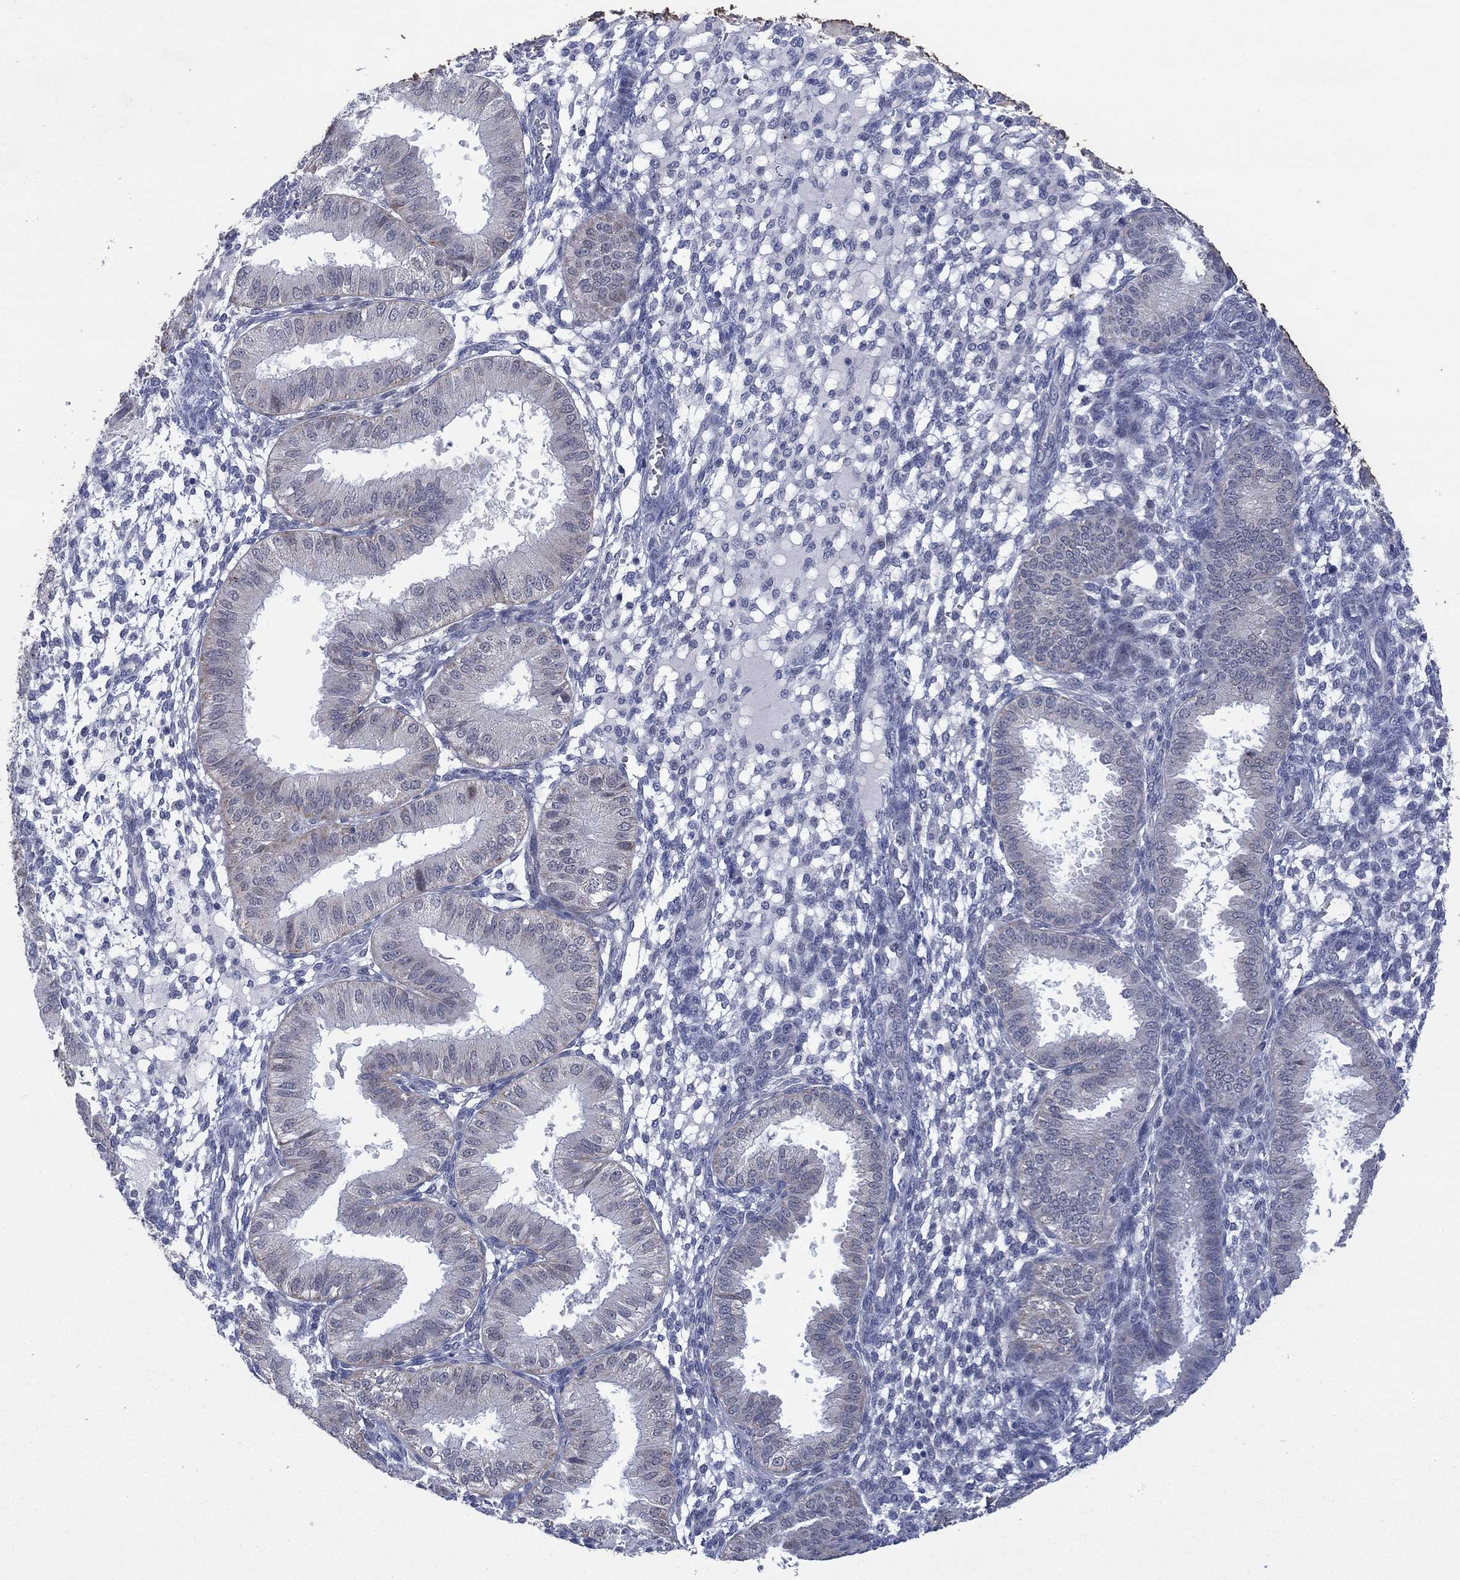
{"staining": {"intensity": "negative", "quantity": "none", "location": "none"}, "tissue": "endometrium", "cell_type": "Cells in endometrial stroma", "image_type": "normal", "snomed": [{"axis": "morphology", "description": "Normal tissue, NOS"}, {"axis": "topography", "description": "Endometrium"}], "caption": "This is an immunohistochemistry (IHC) photomicrograph of normal endometrium. There is no expression in cells in endometrial stroma.", "gene": "SDC1", "patient": {"sex": "female", "age": 43}}